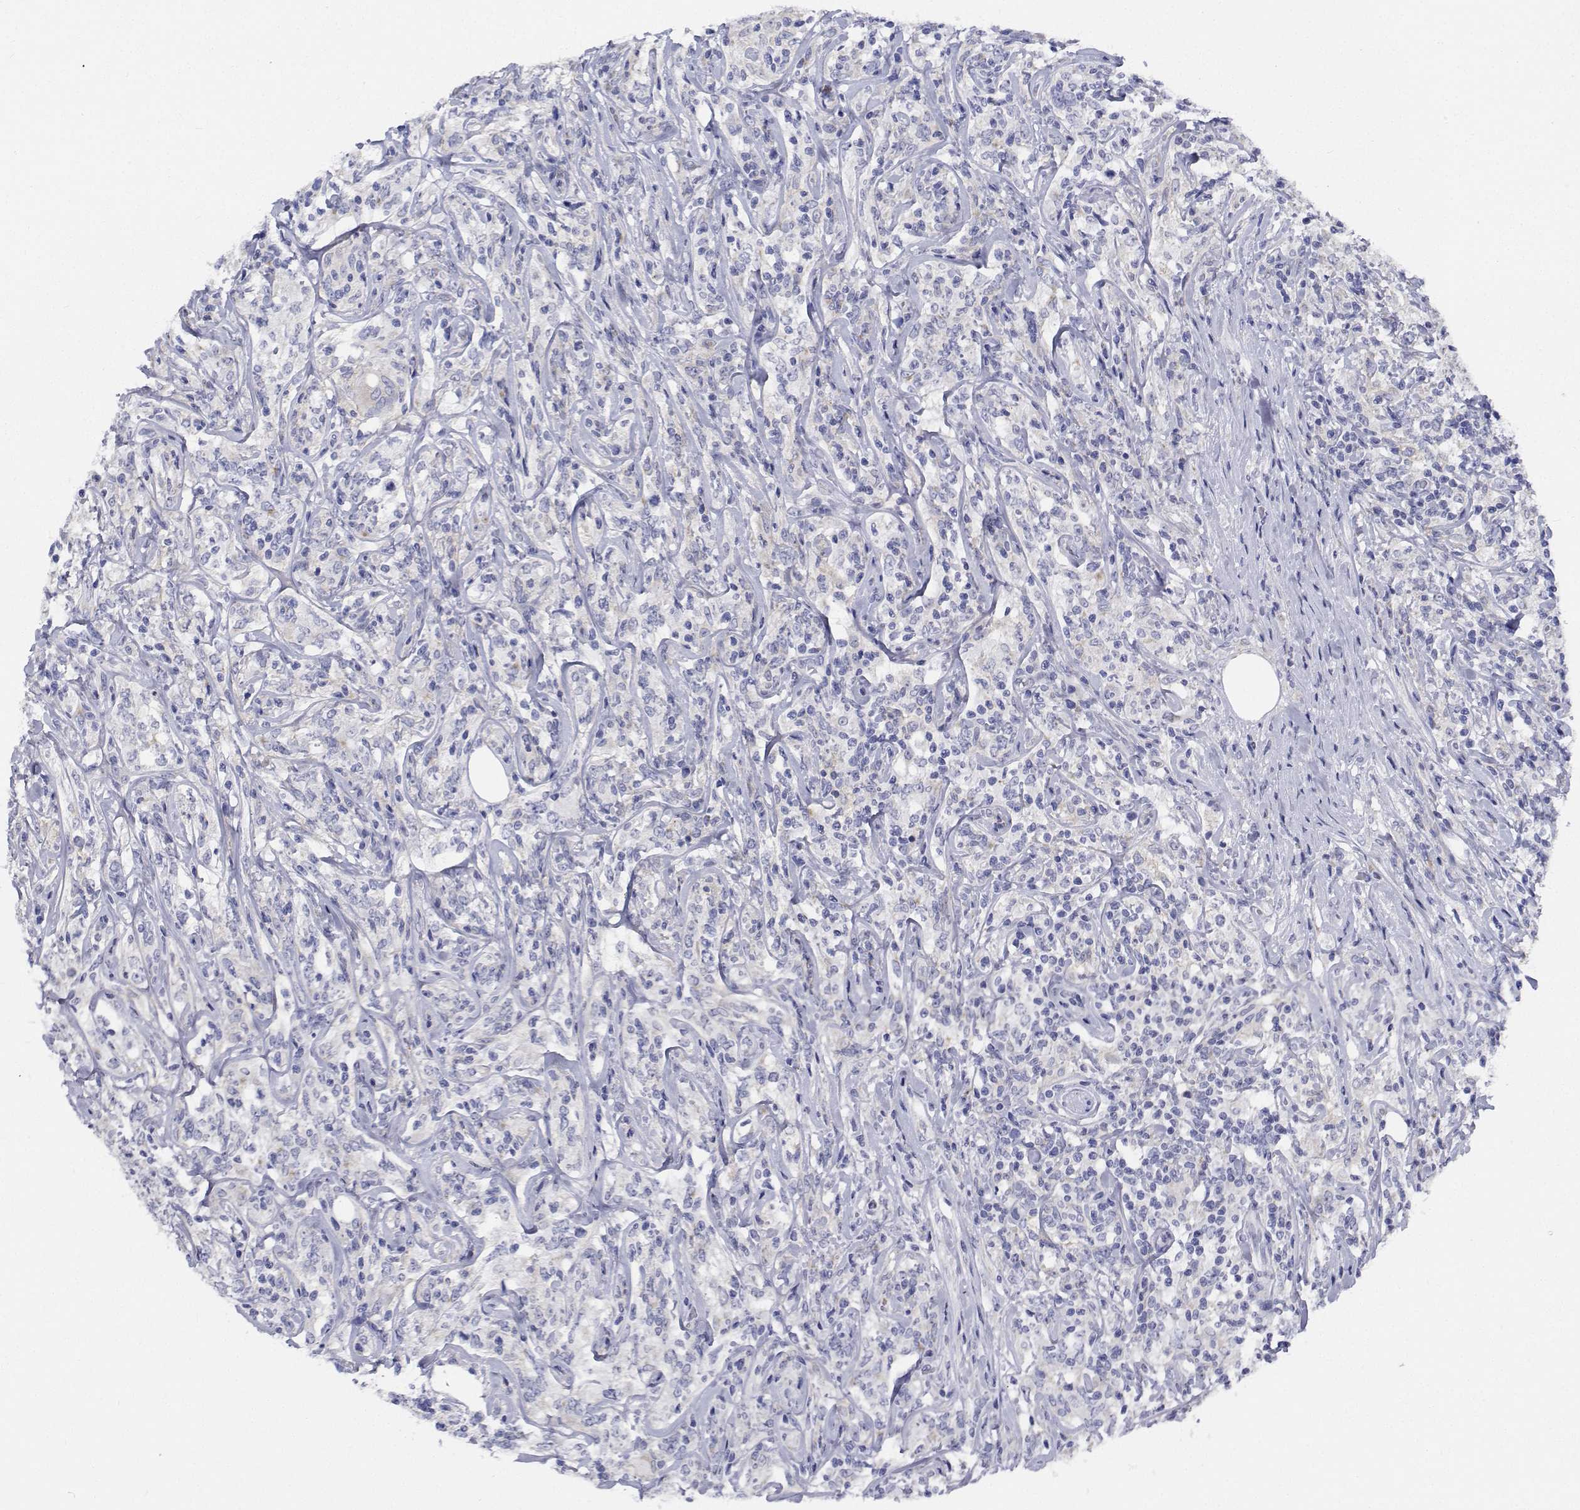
{"staining": {"intensity": "negative", "quantity": "none", "location": "none"}, "tissue": "lymphoma", "cell_type": "Tumor cells", "image_type": "cancer", "snomed": [{"axis": "morphology", "description": "Malignant lymphoma, non-Hodgkin's type, High grade"}, {"axis": "topography", "description": "Lymph node"}], "caption": "DAB immunohistochemical staining of human lymphoma reveals no significant positivity in tumor cells.", "gene": "CDHR3", "patient": {"sex": "female", "age": 84}}